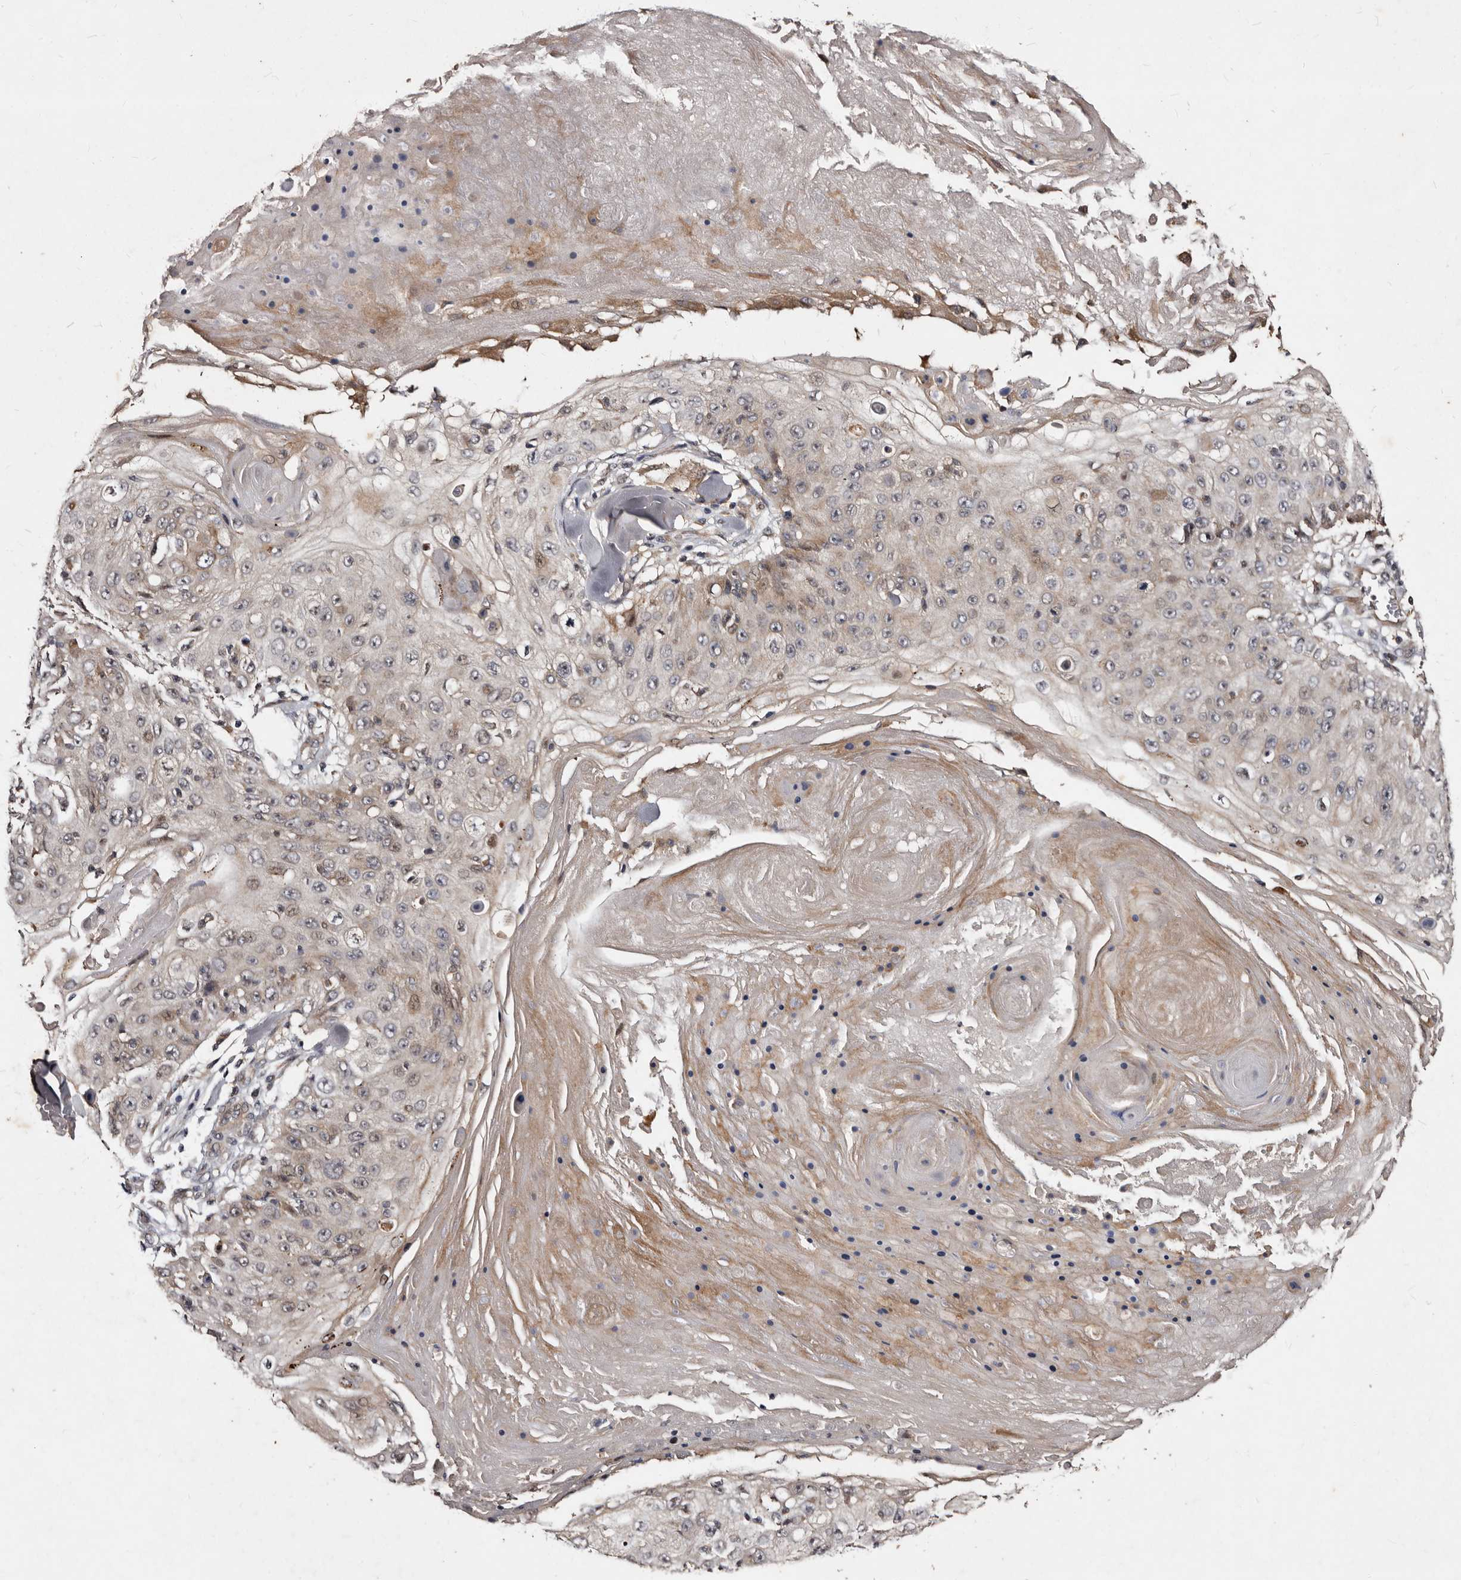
{"staining": {"intensity": "weak", "quantity": "<25%", "location": "cytoplasmic/membranous"}, "tissue": "skin cancer", "cell_type": "Tumor cells", "image_type": "cancer", "snomed": [{"axis": "morphology", "description": "Squamous cell carcinoma, NOS"}, {"axis": "topography", "description": "Skin"}], "caption": "Tumor cells show no significant staining in skin cancer (squamous cell carcinoma).", "gene": "MKRN3", "patient": {"sex": "male", "age": 86}}